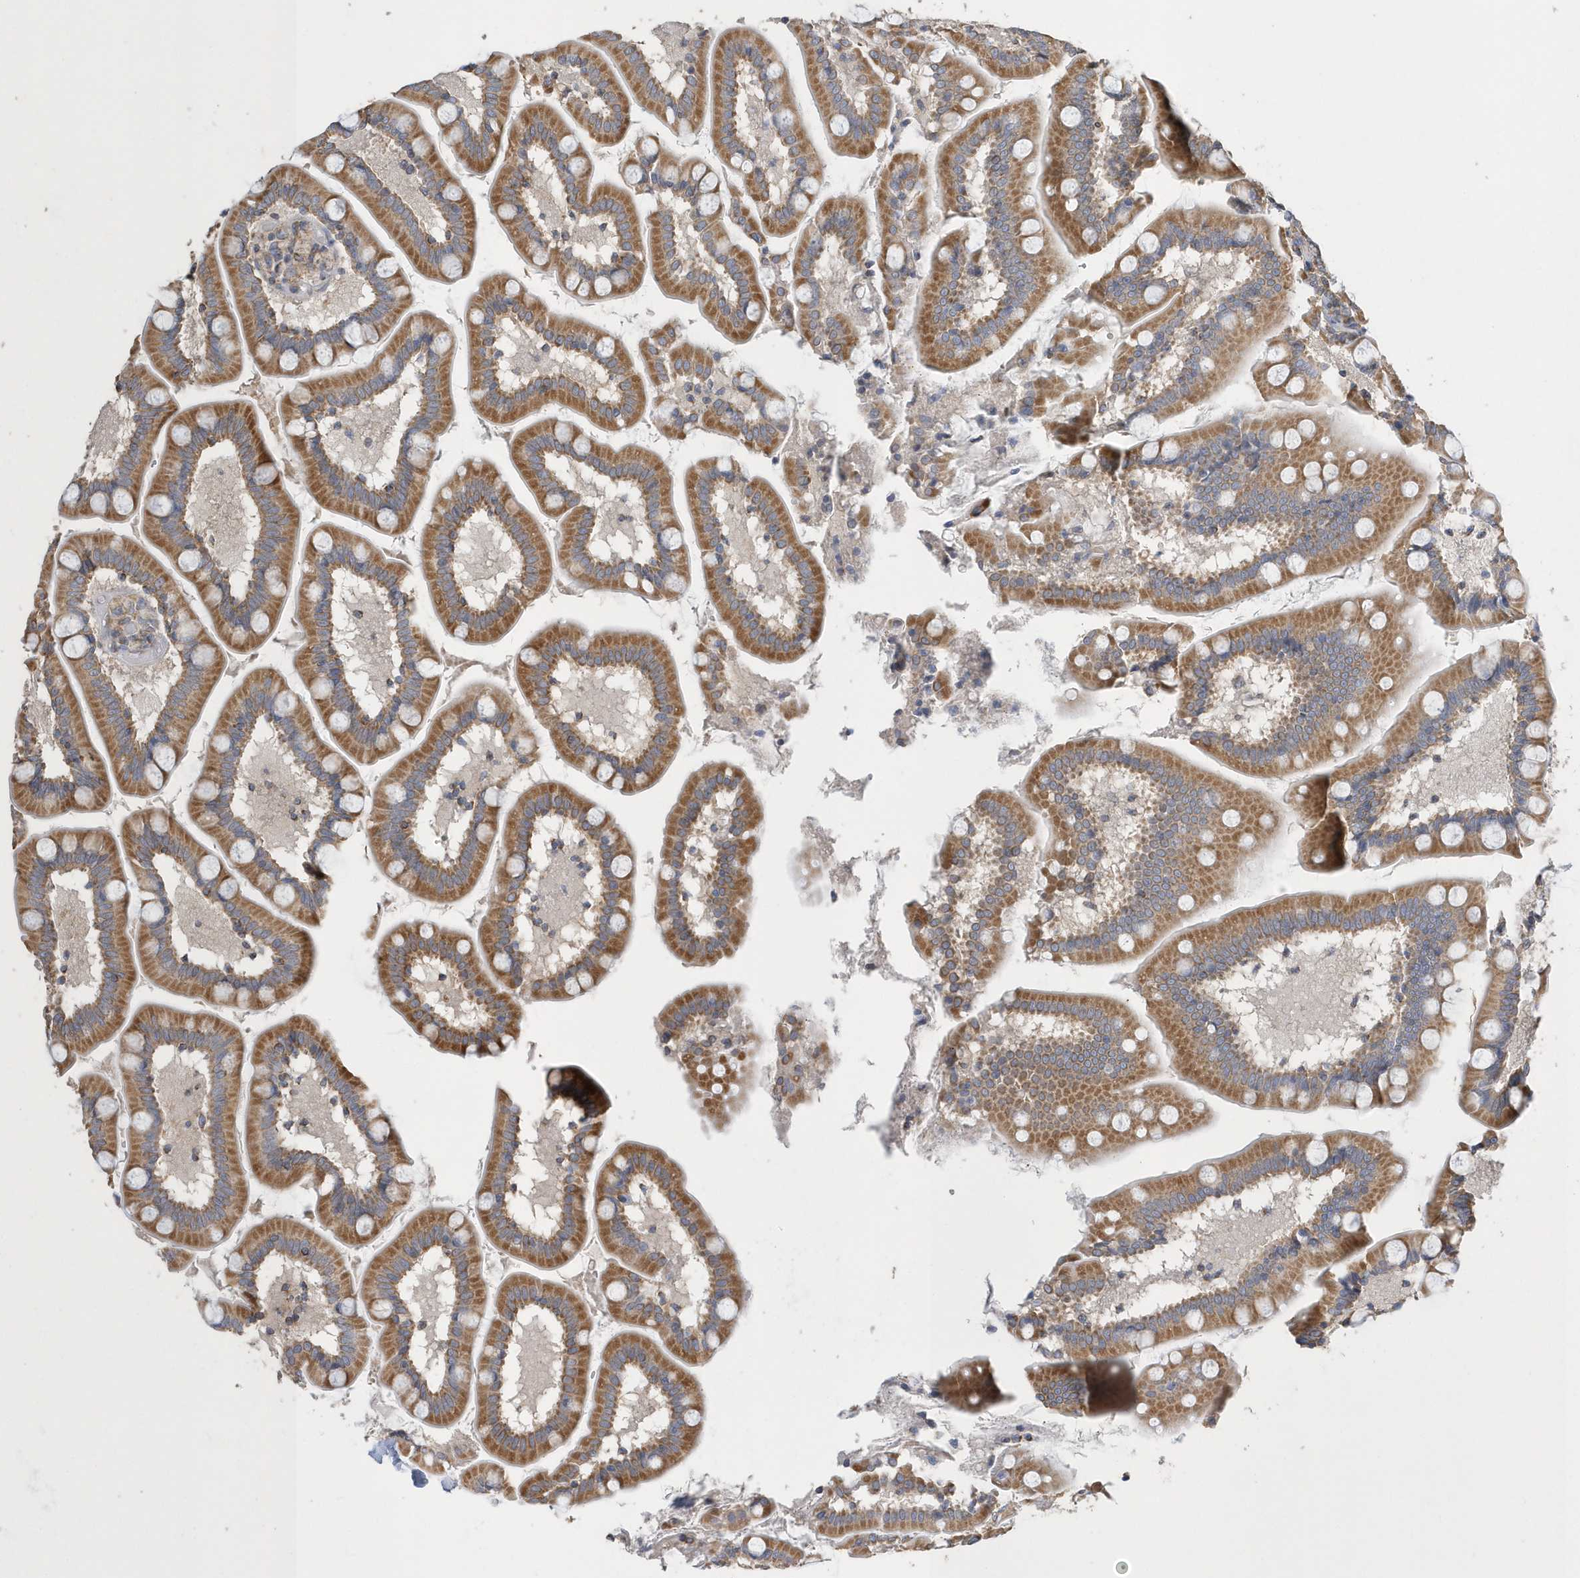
{"staining": {"intensity": "moderate", "quantity": ">75%", "location": "cytoplasmic/membranous"}, "tissue": "small intestine", "cell_type": "Glandular cells", "image_type": "normal", "snomed": [{"axis": "morphology", "description": "Normal tissue, NOS"}, {"axis": "topography", "description": "Small intestine"}], "caption": "Protein staining of unremarkable small intestine demonstrates moderate cytoplasmic/membranous positivity in about >75% of glandular cells. (brown staining indicates protein expression, while blue staining denotes nuclei).", "gene": "SPATA5", "patient": {"sex": "female", "age": 64}}